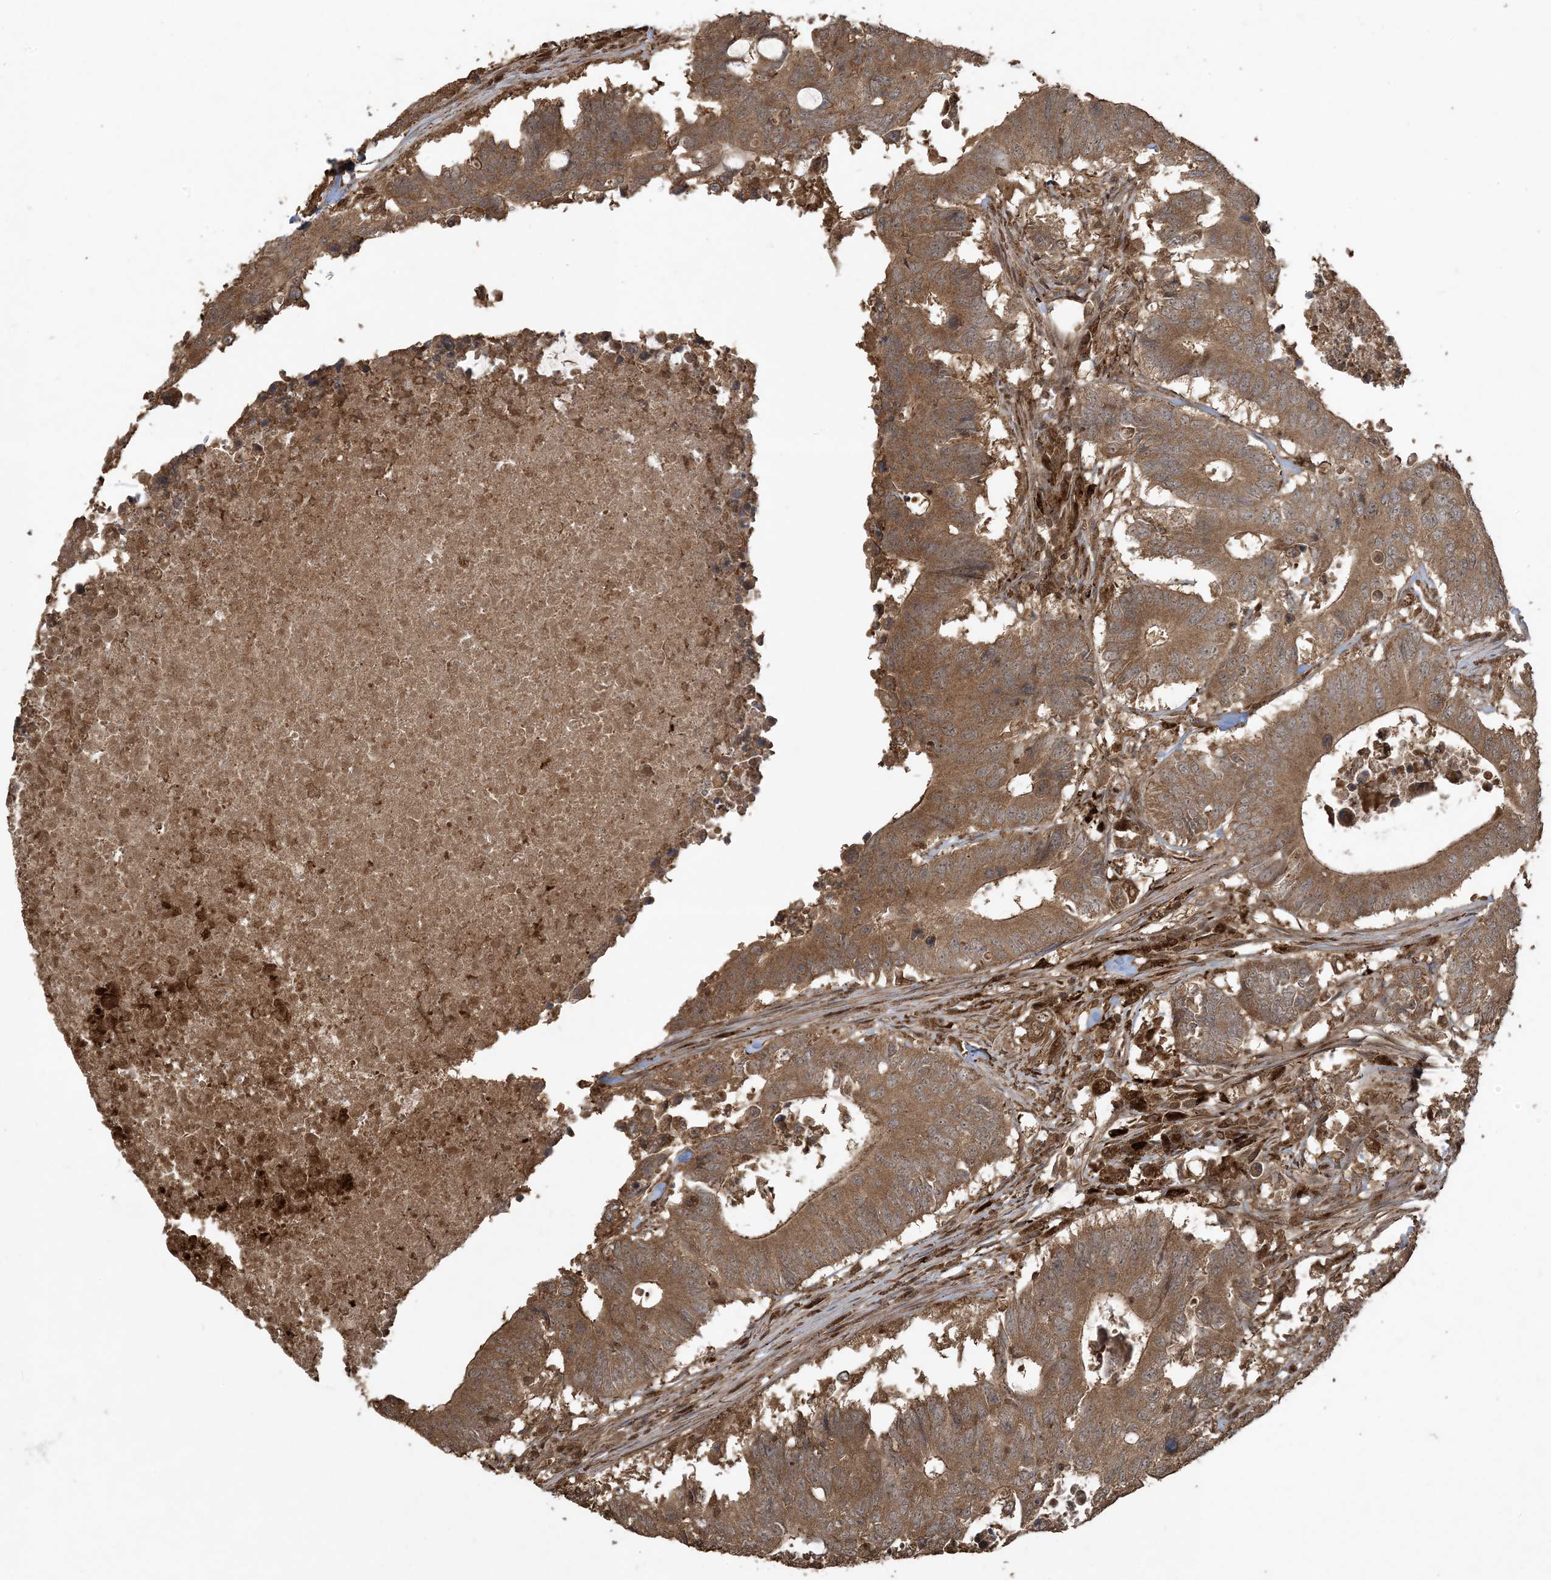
{"staining": {"intensity": "moderate", "quantity": ">75%", "location": "cytoplasmic/membranous"}, "tissue": "colorectal cancer", "cell_type": "Tumor cells", "image_type": "cancer", "snomed": [{"axis": "morphology", "description": "Adenocarcinoma, NOS"}, {"axis": "topography", "description": "Colon"}], "caption": "High-magnification brightfield microscopy of colorectal cancer (adenocarcinoma) stained with DAB (brown) and counterstained with hematoxylin (blue). tumor cells exhibit moderate cytoplasmic/membranous staining is appreciated in about>75% of cells.", "gene": "EFCAB8", "patient": {"sex": "male", "age": 71}}